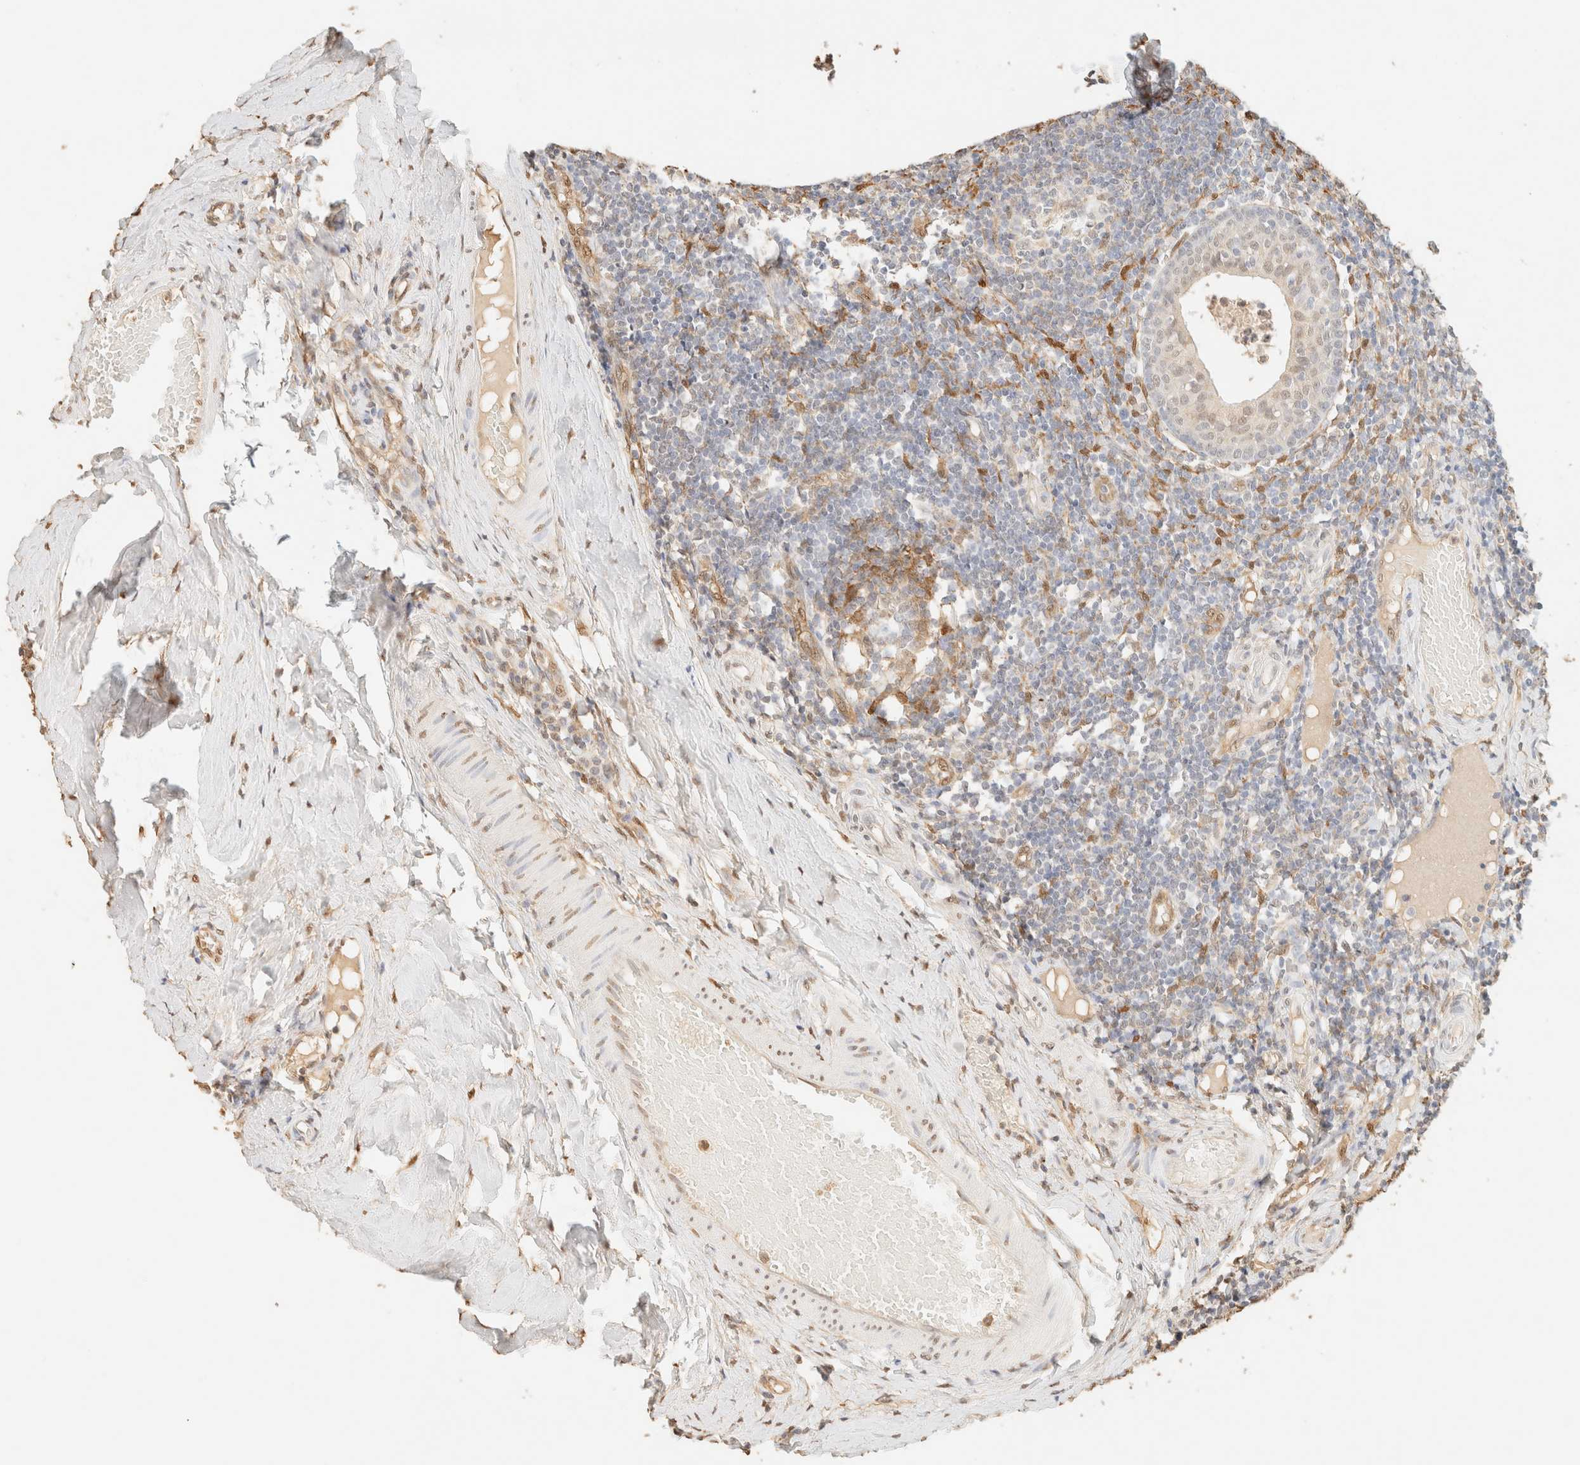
{"staining": {"intensity": "moderate", "quantity": "<25%", "location": "nuclear"}, "tissue": "tonsil", "cell_type": "Germinal center cells", "image_type": "normal", "snomed": [{"axis": "morphology", "description": "Normal tissue, NOS"}, {"axis": "topography", "description": "Tonsil"}], "caption": "An IHC histopathology image of unremarkable tissue is shown. Protein staining in brown highlights moderate nuclear positivity in tonsil within germinal center cells.", "gene": "S100A13", "patient": {"sex": "female", "age": 19}}